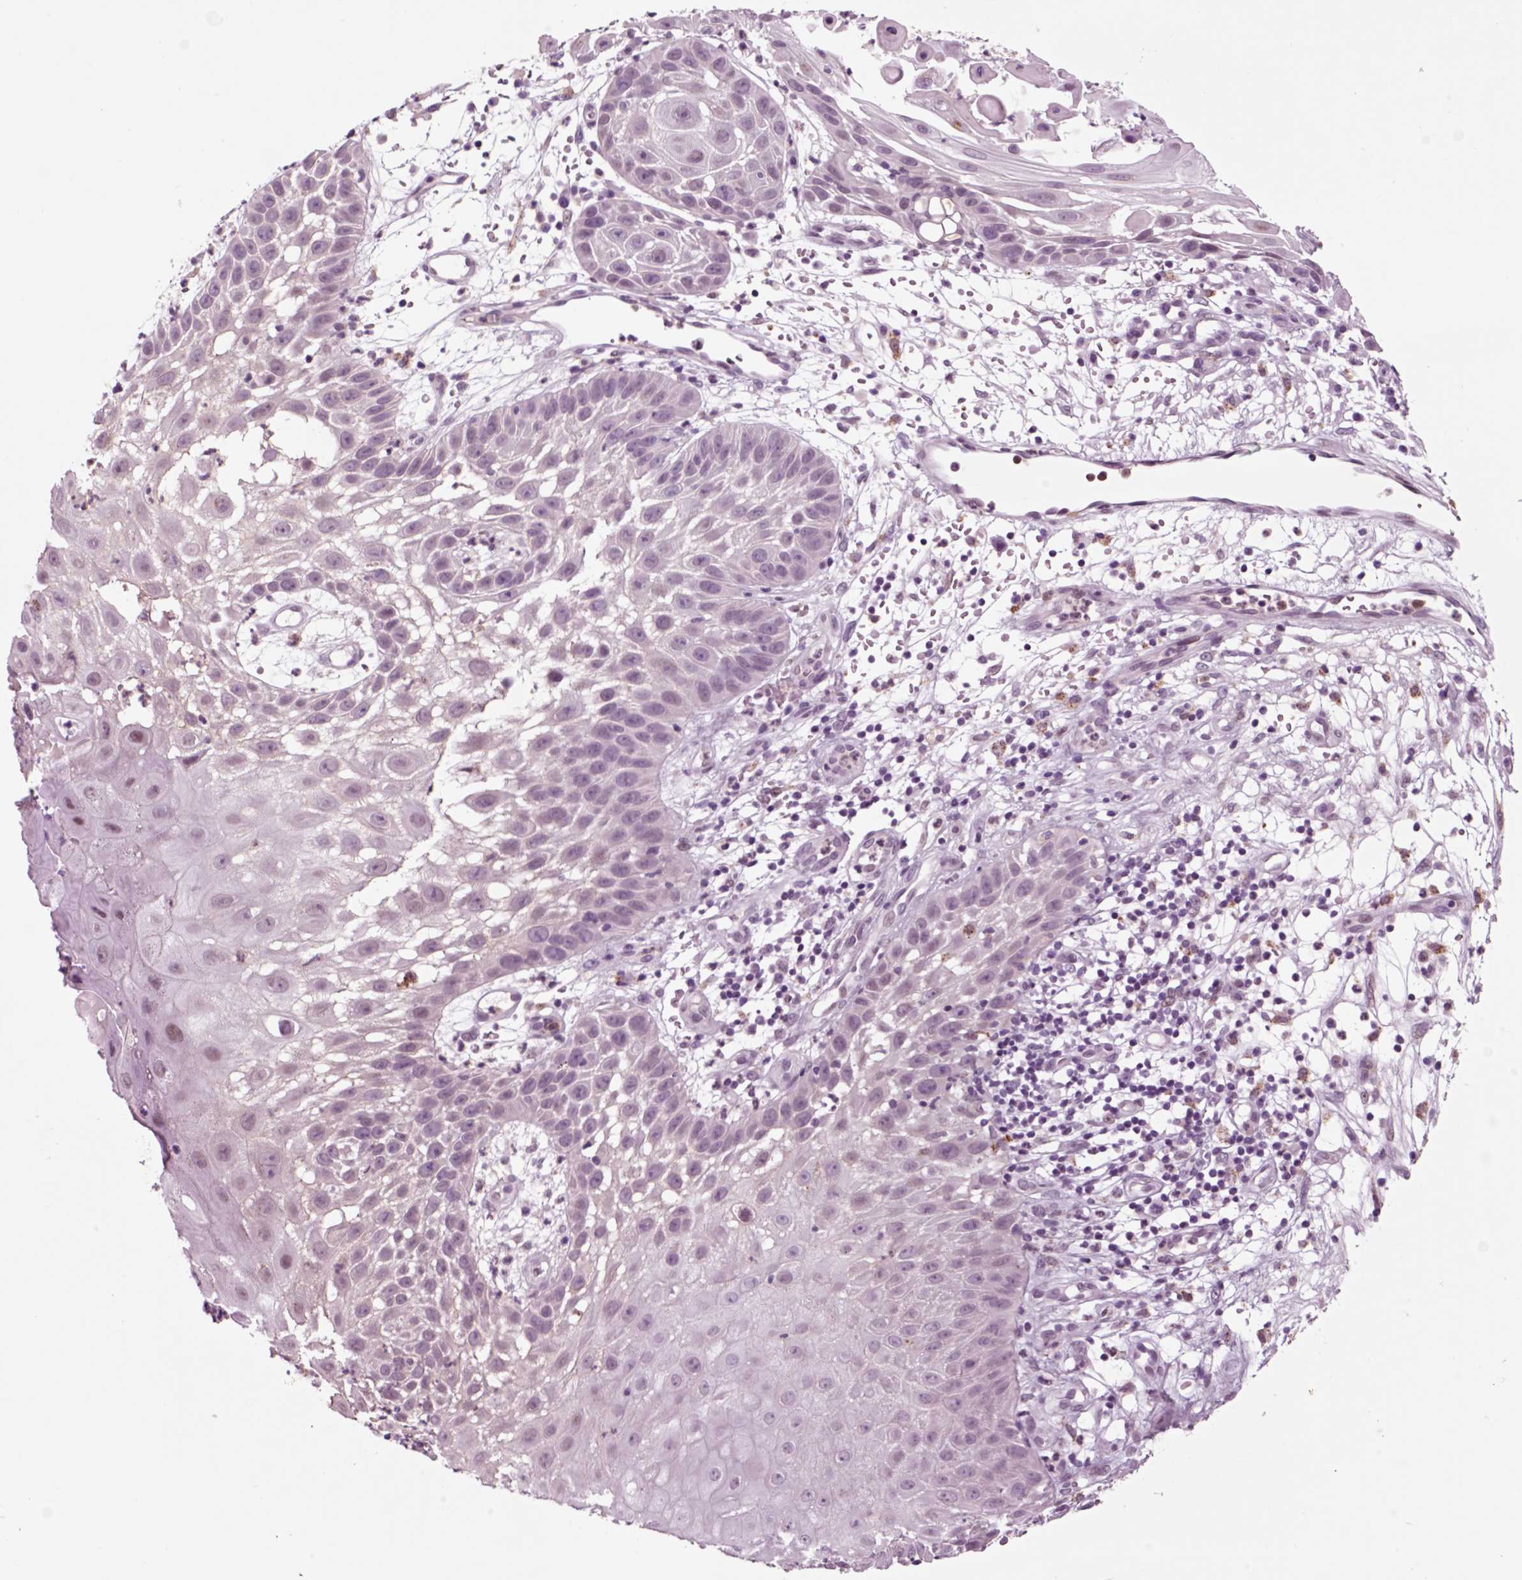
{"staining": {"intensity": "negative", "quantity": "none", "location": "none"}, "tissue": "skin cancer", "cell_type": "Tumor cells", "image_type": "cancer", "snomed": [{"axis": "morphology", "description": "Normal tissue, NOS"}, {"axis": "morphology", "description": "Squamous cell carcinoma, NOS"}, {"axis": "topography", "description": "Skin"}], "caption": "Histopathology image shows no significant protein expression in tumor cells of skin cancer (squamous cell carcinoma).", "gene": "CHGB", "patient": {"sex": "male", "age": 79}}